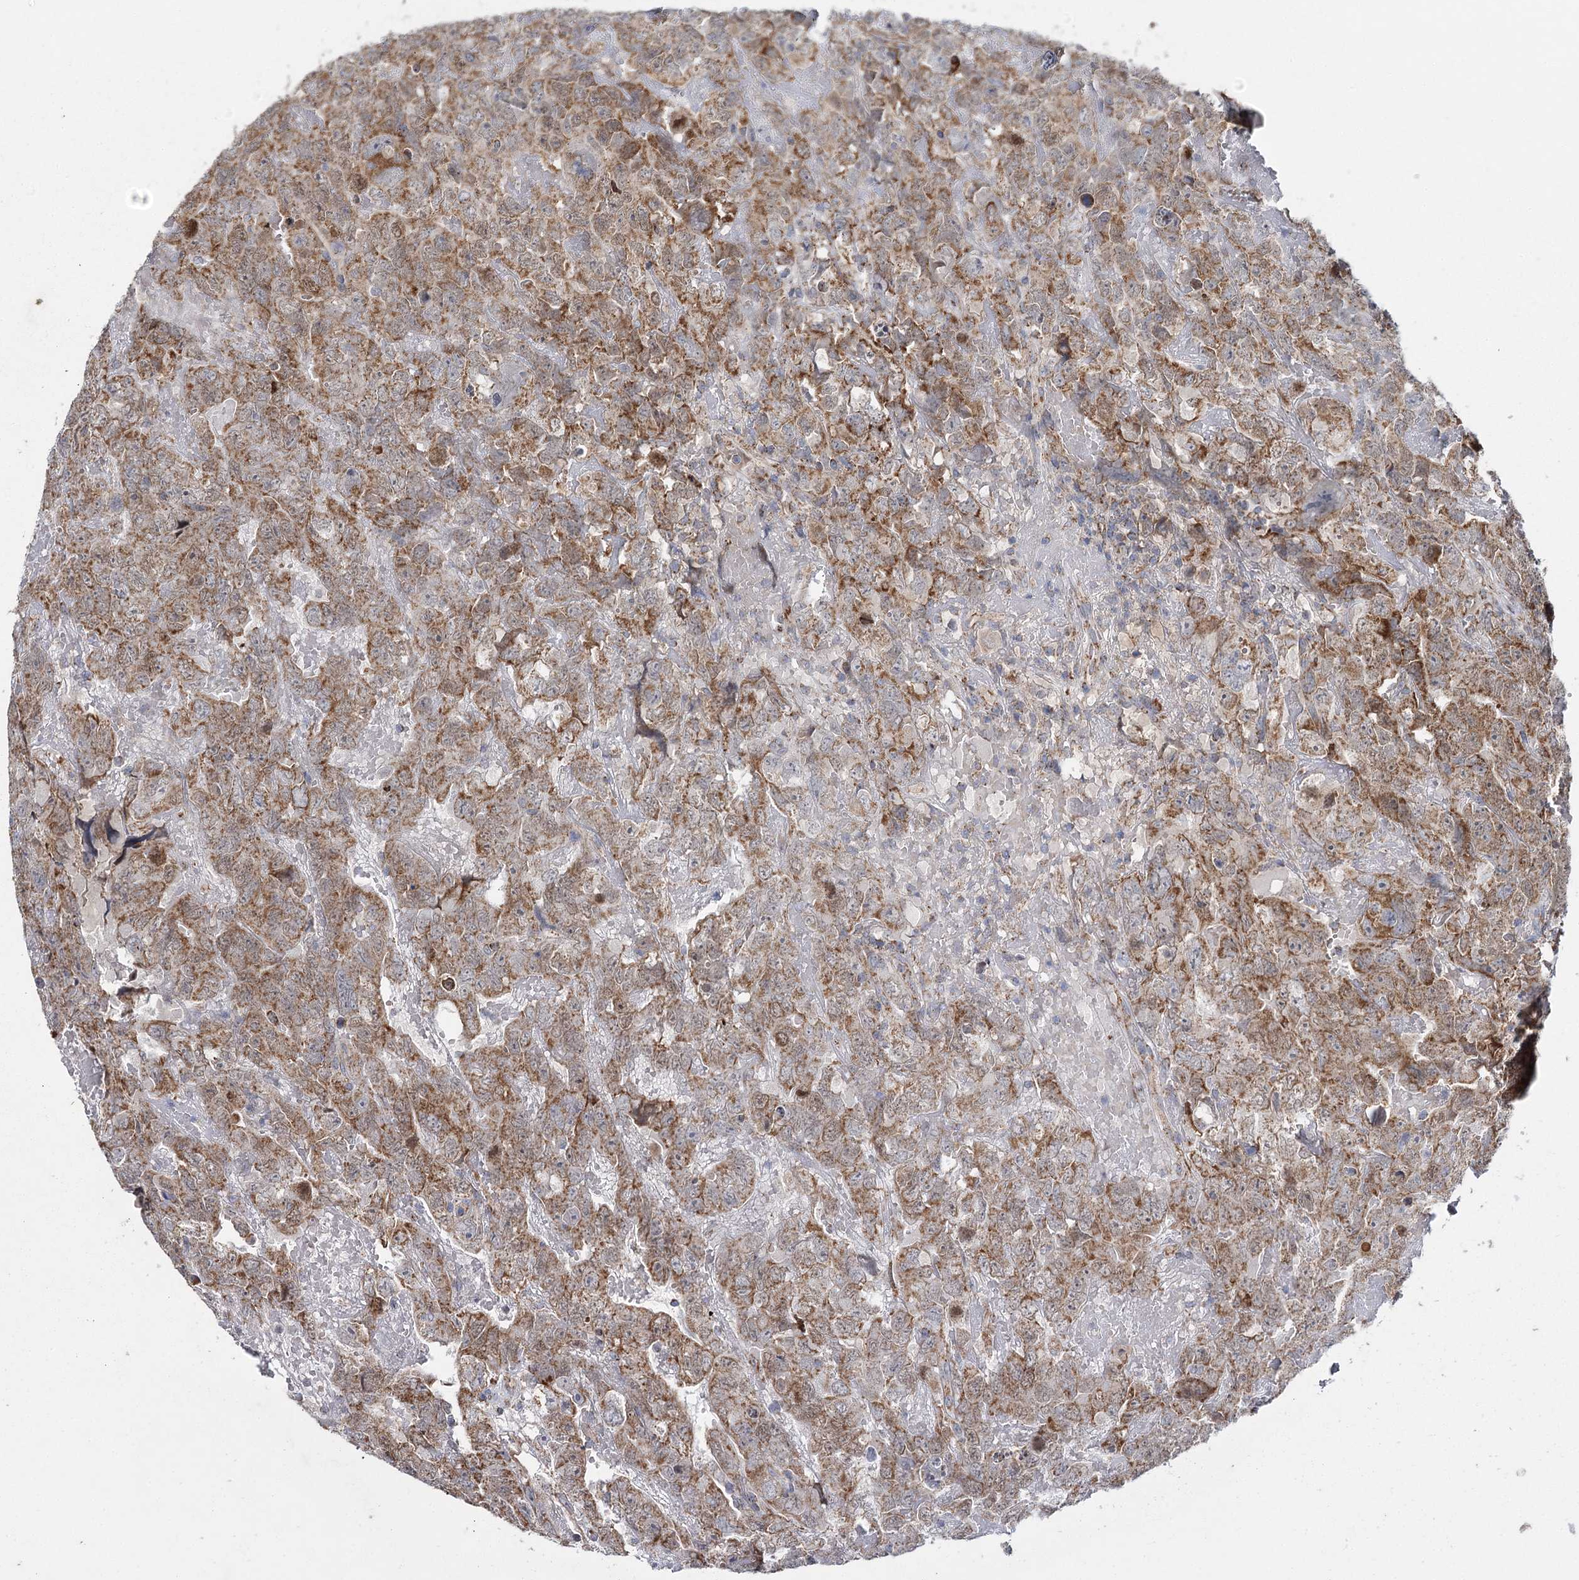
{"staining": {"intensity": "moderate", "quantity": ">75%", "location": "cytoplasmic/membranous"}, "tissue": "testis cancer", "cell_type": "Tumor cells", "image_type": "cancer", "snomed": [{"axis": "morphology", "description": "Carcinoma, Embryonal, NOS"}, {"axis": "topography", "description": "Testis"}], "caption": "Tumor cells display medium levels of moderate cytoplasmic/membranous expression in about >75% of cells in human testis embryonal carcinoma.", "gene": "MRPL44", "patient": {"sex": "male", "age": 45}}